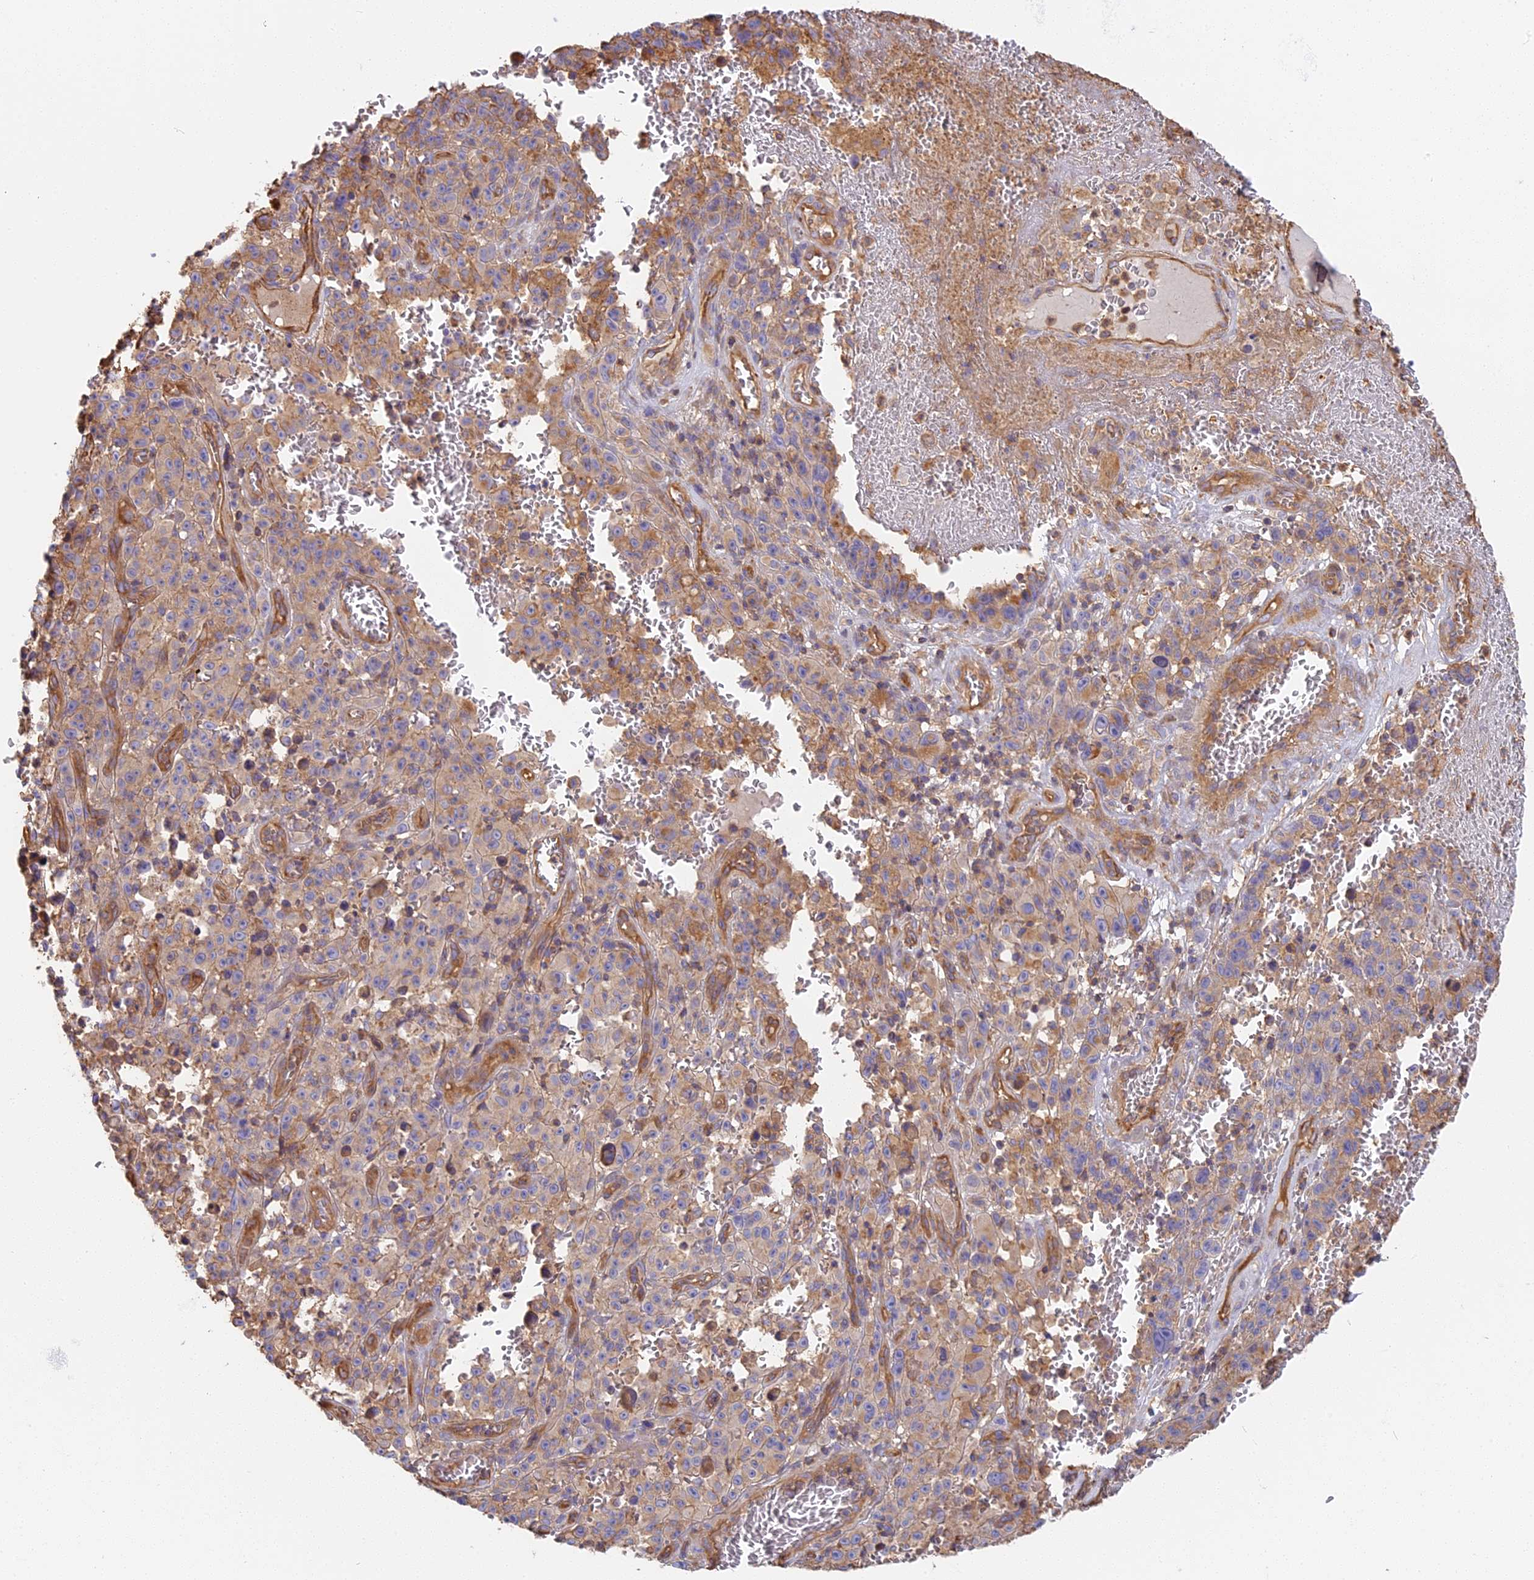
{"staining": {"intensity": "weak", "quantity": "<25%", "location": "cytoplasmic/membranous"}, "tissue": "melanoma", "cell_type": "Tumor cells", "image_type": "cancer", "snomed": [{"axis": "morphology", "description": "Malignant melanoma, NOS"}, {"axis": "topography", "description": "Skin"}], "caption": "Tumor cells are negative for protein expression in human melanoma. (Brightfield microscopy of DAB immunohistochemistry at high magnification).", "gene": "VPS18", "patient": {"sex": "female", "age": 82}}